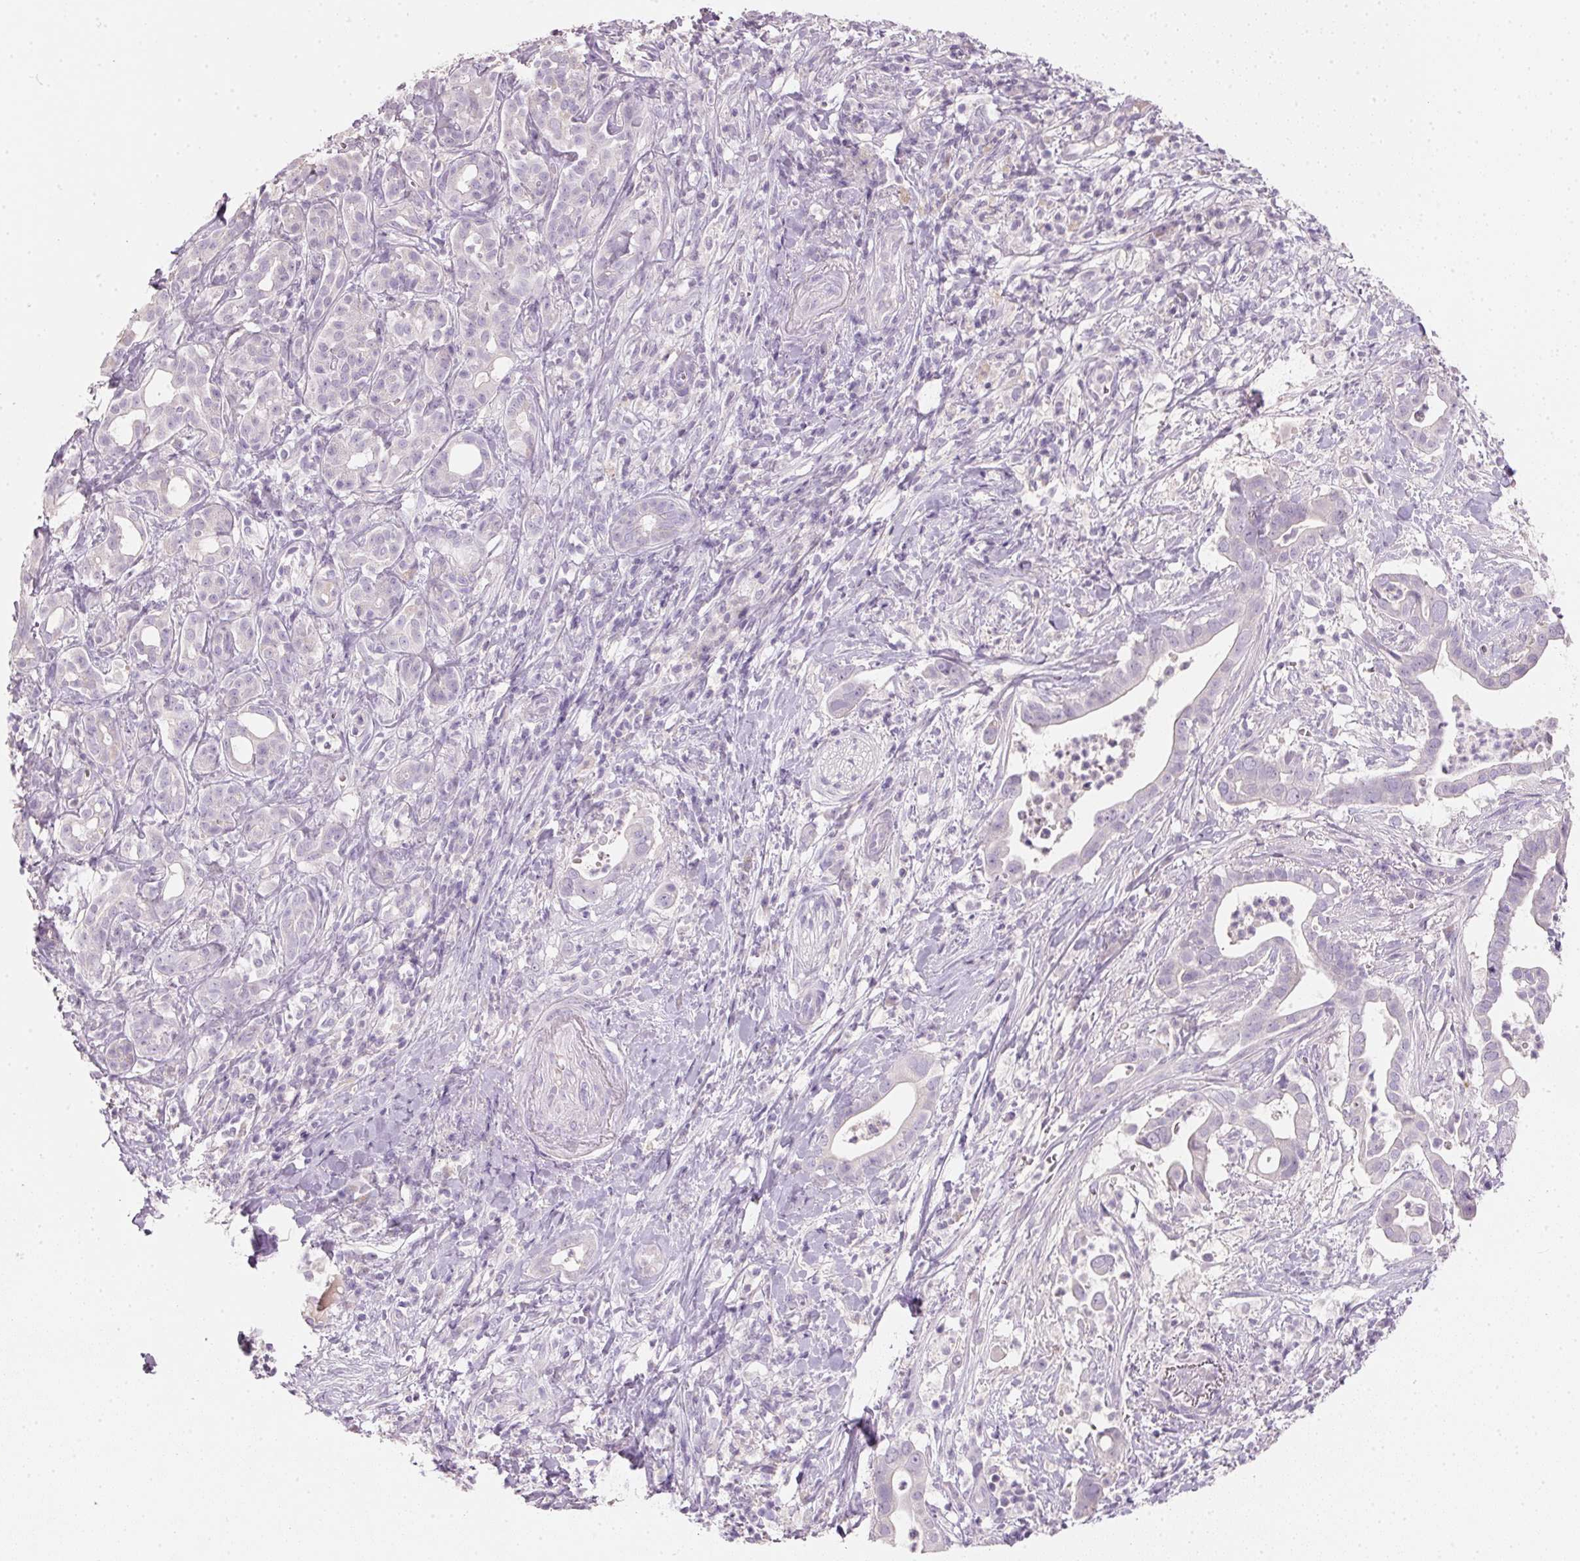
{"staining": {"intensity": "negative", "quantity": "none", "location": "none"}, "tissue": "pancreatic cancer", "cell_type": "Tumor cells", "image_type": "cancer", "snomed": [{"axis": "morphology", "description": "Adenocarcinoma, NOS"}, {"axis": "topography", "description": "Pancreas"}], "caption": "Image shows no significant protein expression in tumor cells of pancreatic adenocarcinoma. (DAB immunohistochemistry (IHC), high magnification).", "gene": "HSD17B1", "patient": {"sex": "male", "age": 61}}